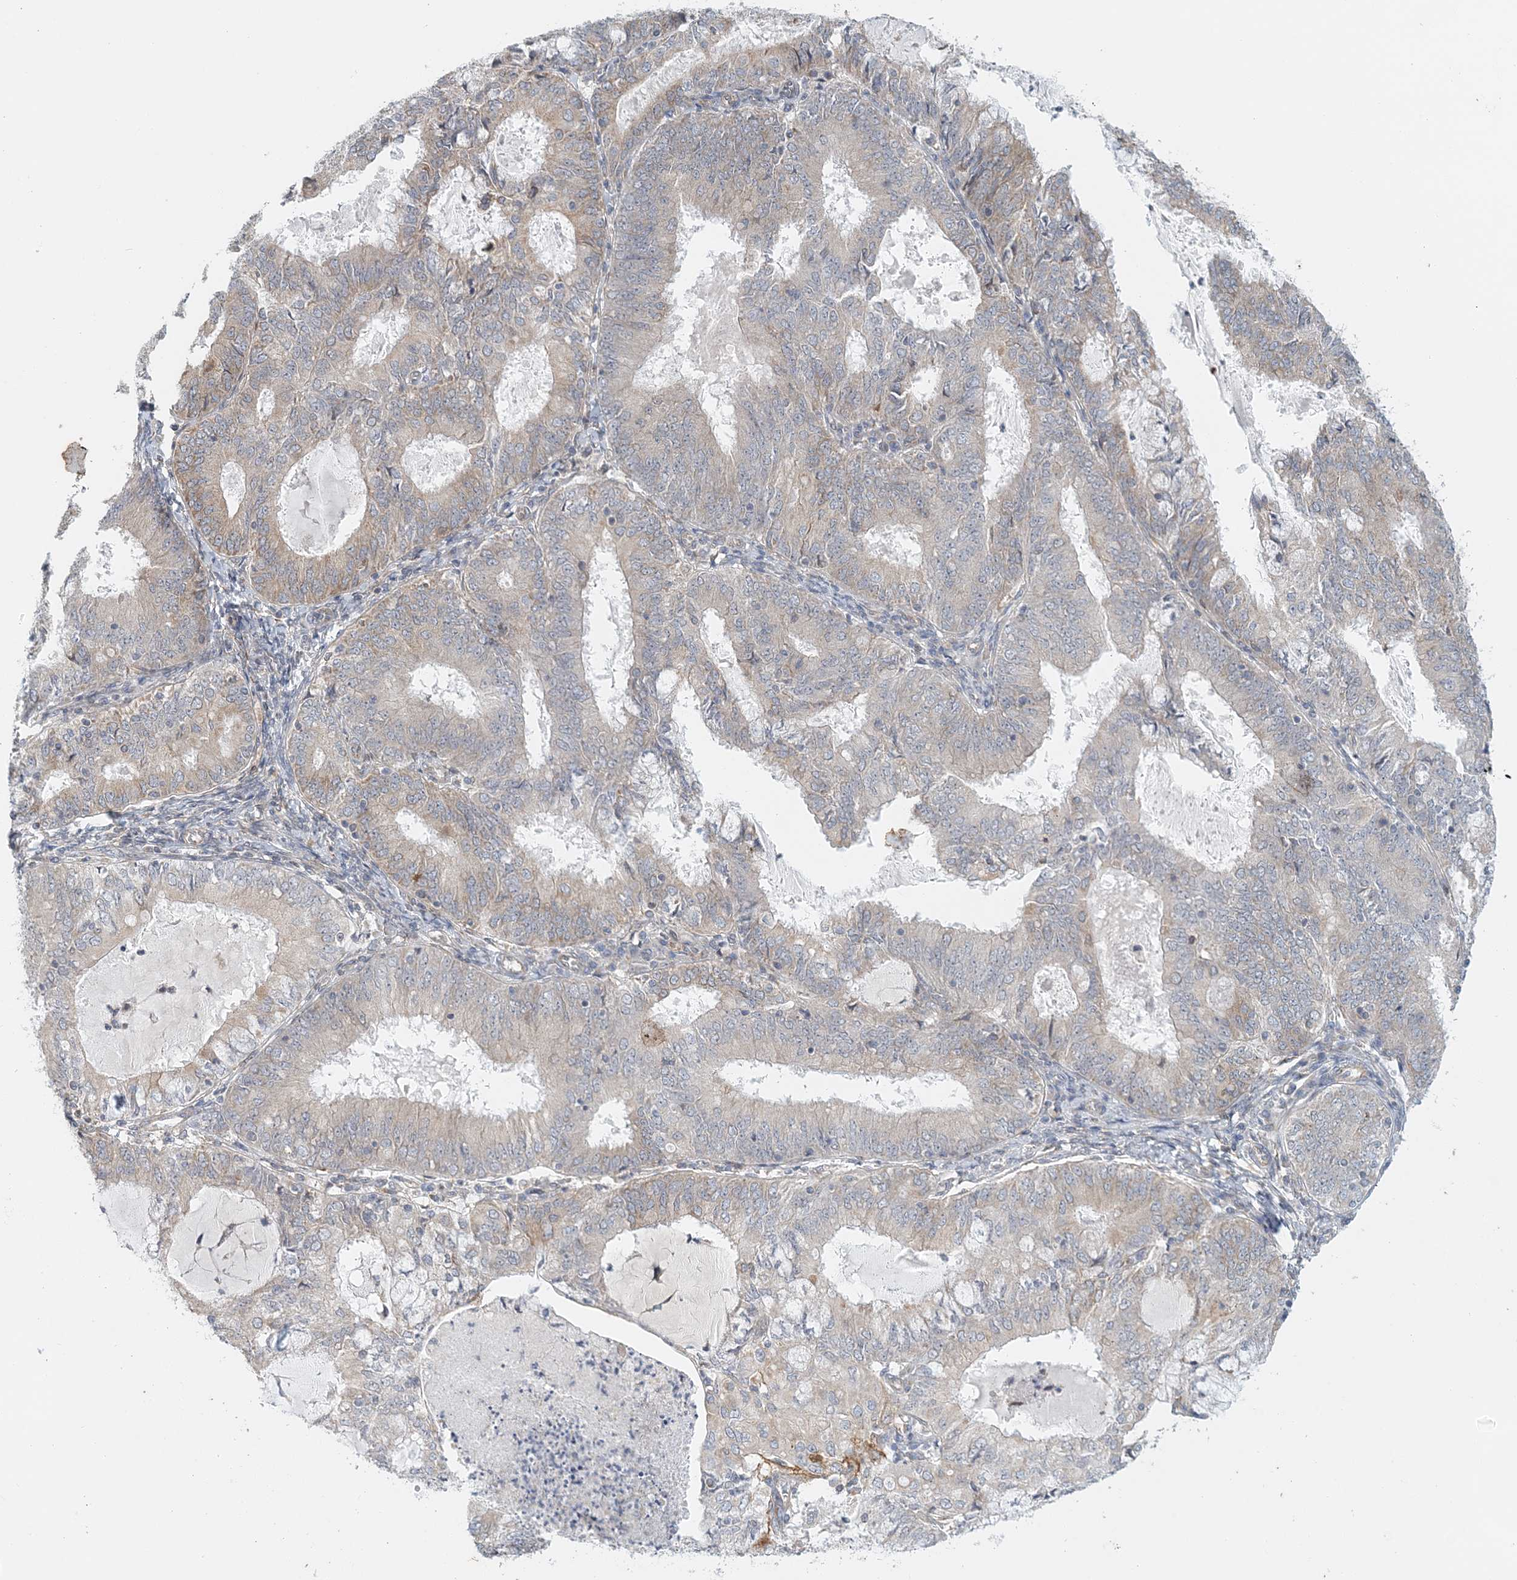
{"staining": {"intensity": "weak", "quantity": "<25%", "location": "cytoplasmic/membranous"}, "tissue": "endometrial cancer", "cell_type": "Tumor cells", "image_type": "cancer", "snomed": [{"axis": "morphology", "description": "Adenocarcinoma, NOS"}, {"axis": "topography", "description": "Endometrium"}], "caption": "Immunohistochemistry of human endometrial cancer reveals no staining in tumor cells. The staining was performed using DAB to visualize the protein expression in brown, while the nuclei were stained in blue with hematoxylin (Magnification: 20x).", "gene": "PCYOX1L", "patient": {"sex": "female", "age": 57}}